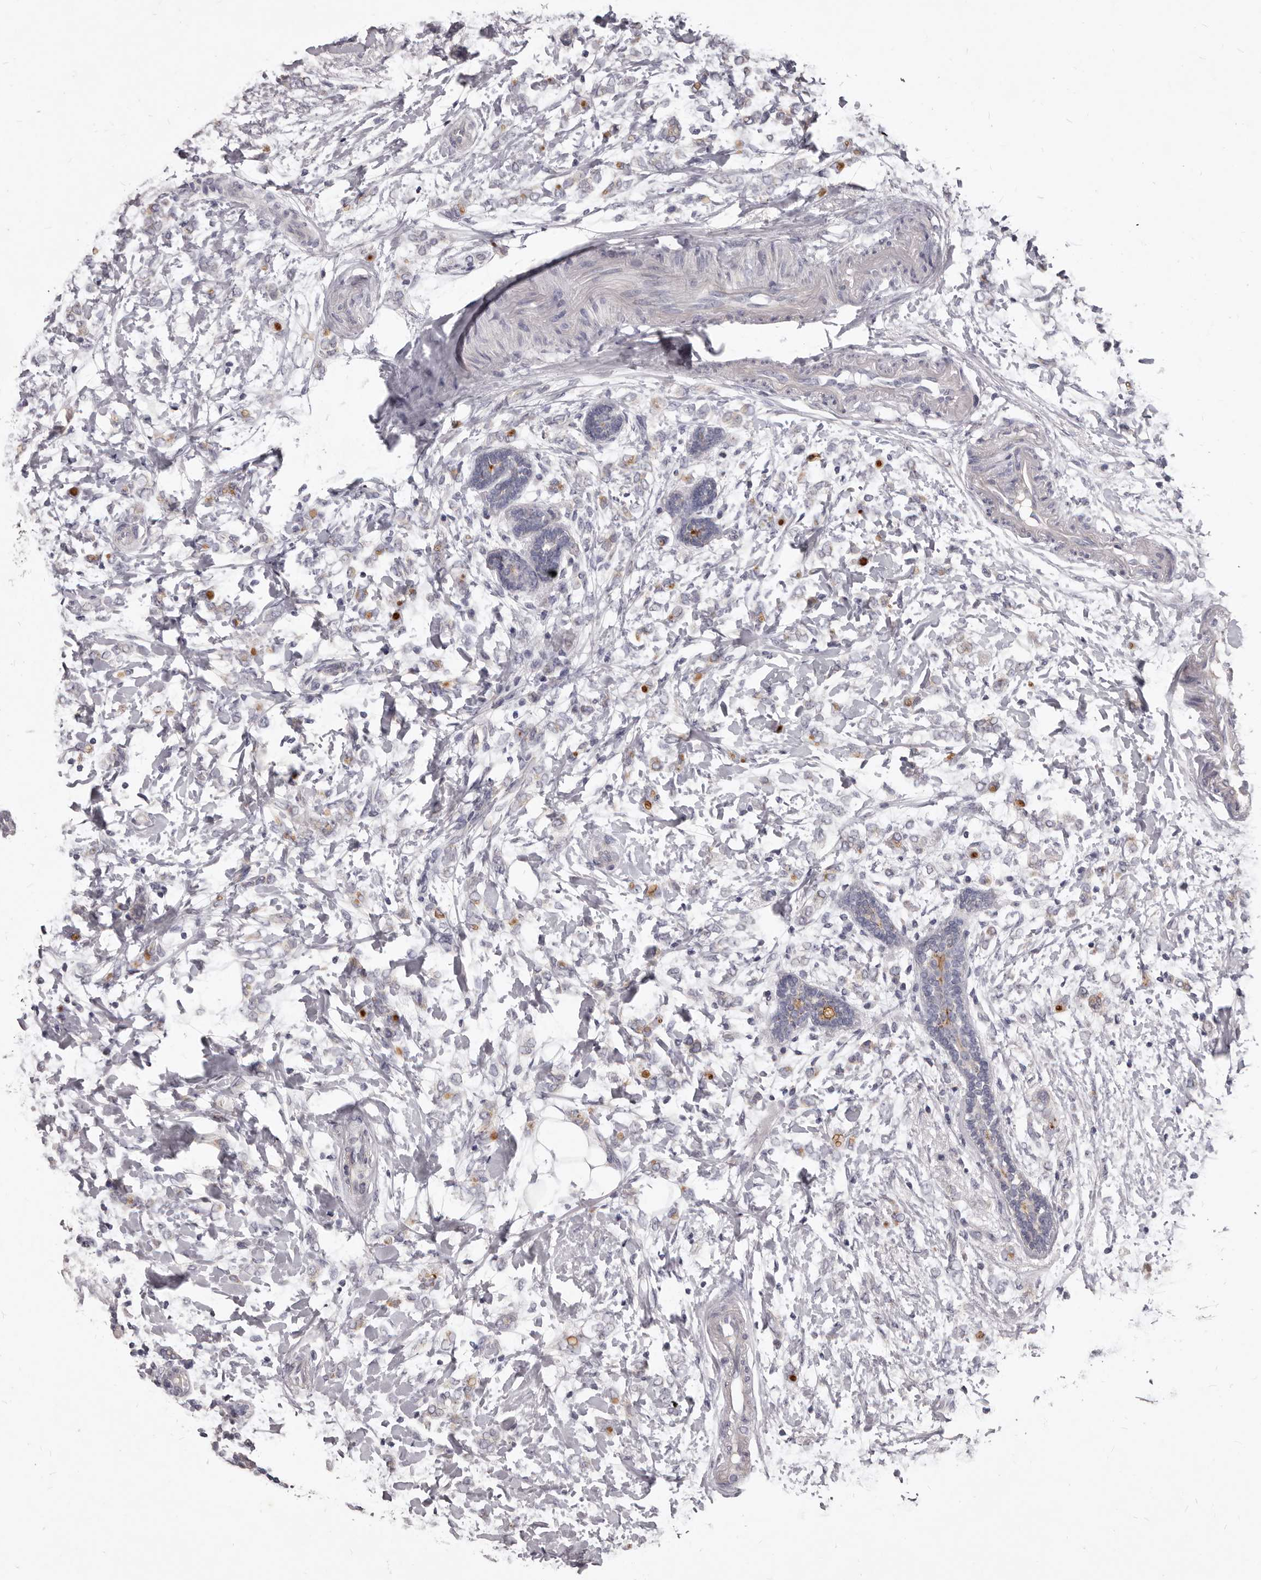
{"staining": {"intensity": "moderate", "quantity": "<25%", "location": "cytoplasmic/membranous"}, "tissue": "breast cancer", "cell_type": "Tumor cells", "image_type": "cancer", "snomed": [{"axis": "morphology", "description": "Normal tissue, NOS"}, {"axis": "morphology", "description": "Lobular carcinoma"}, {"axis": "topography", "description": "Breast"}], "caption": "The immunohistochemical stain shows moderate cytoplasmic/membranous staining in tumor cells of breast lobular carcinoma tissue.", "gene": "GPRC5C", "patient": {"sex": "female", "age": 47}}